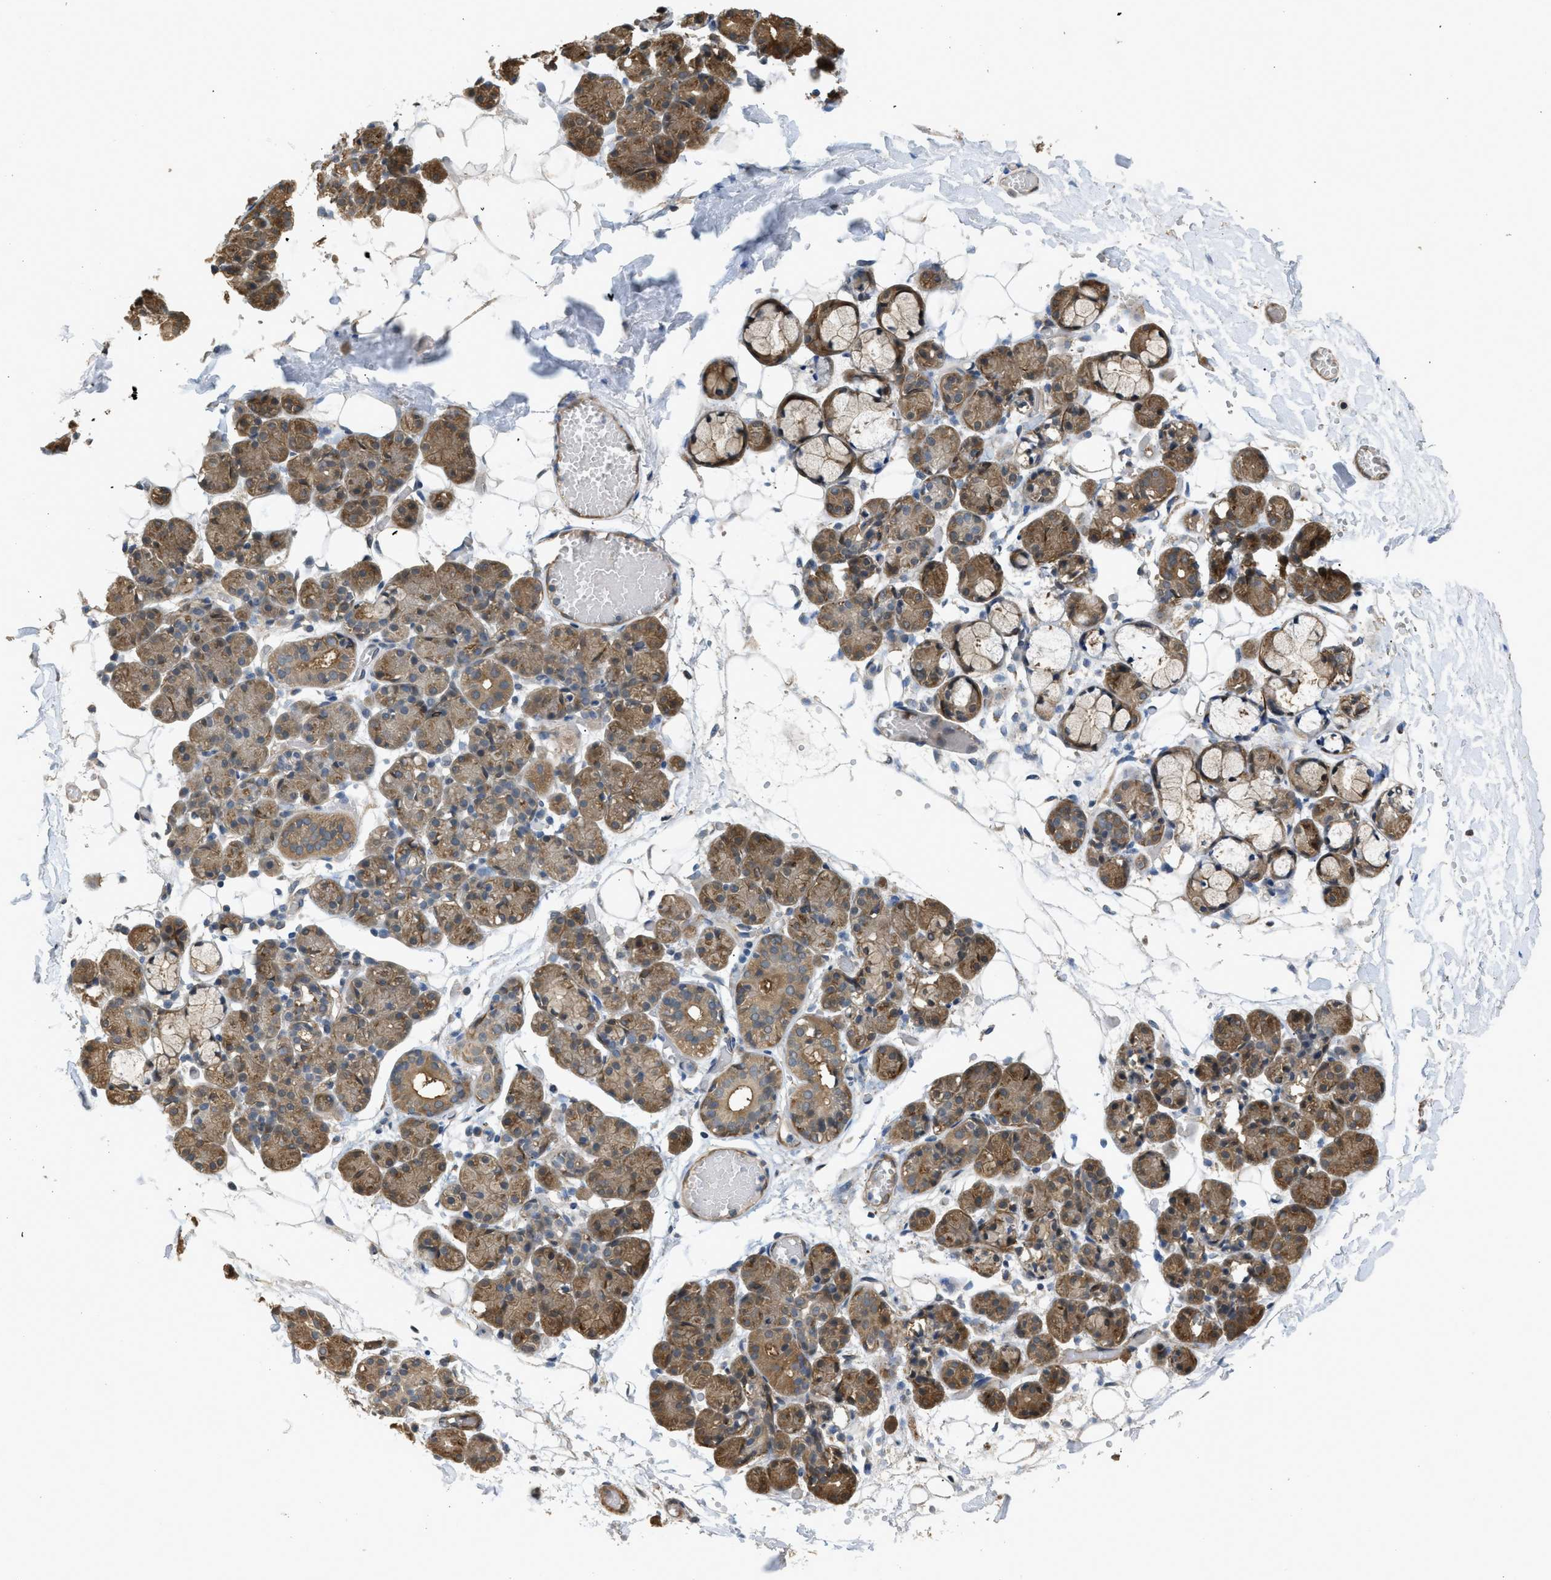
{"staining": {"intensity": "moderate", "quantity": ">75%", "location": "cytoplasmic/membranous"}, "tissue": "salivary gland", "cell_type": "Glandular cells", "image_type": "normal", "snomed": [{"axis": "morphology", "description": "Normal tissue, NOS"}, {"axis": "topography", "description": "Salivary gland"}], "caption": "Immunohistochemistry photomicrograph of unremarkable salivary gland stained for a protein (brown), which shows medium levels of moderate cytoplasmic/membranous staining in approximately >75% of glandular cells.", "gene": "BAG3", "patient": {"sex": "male", "age": 63}}